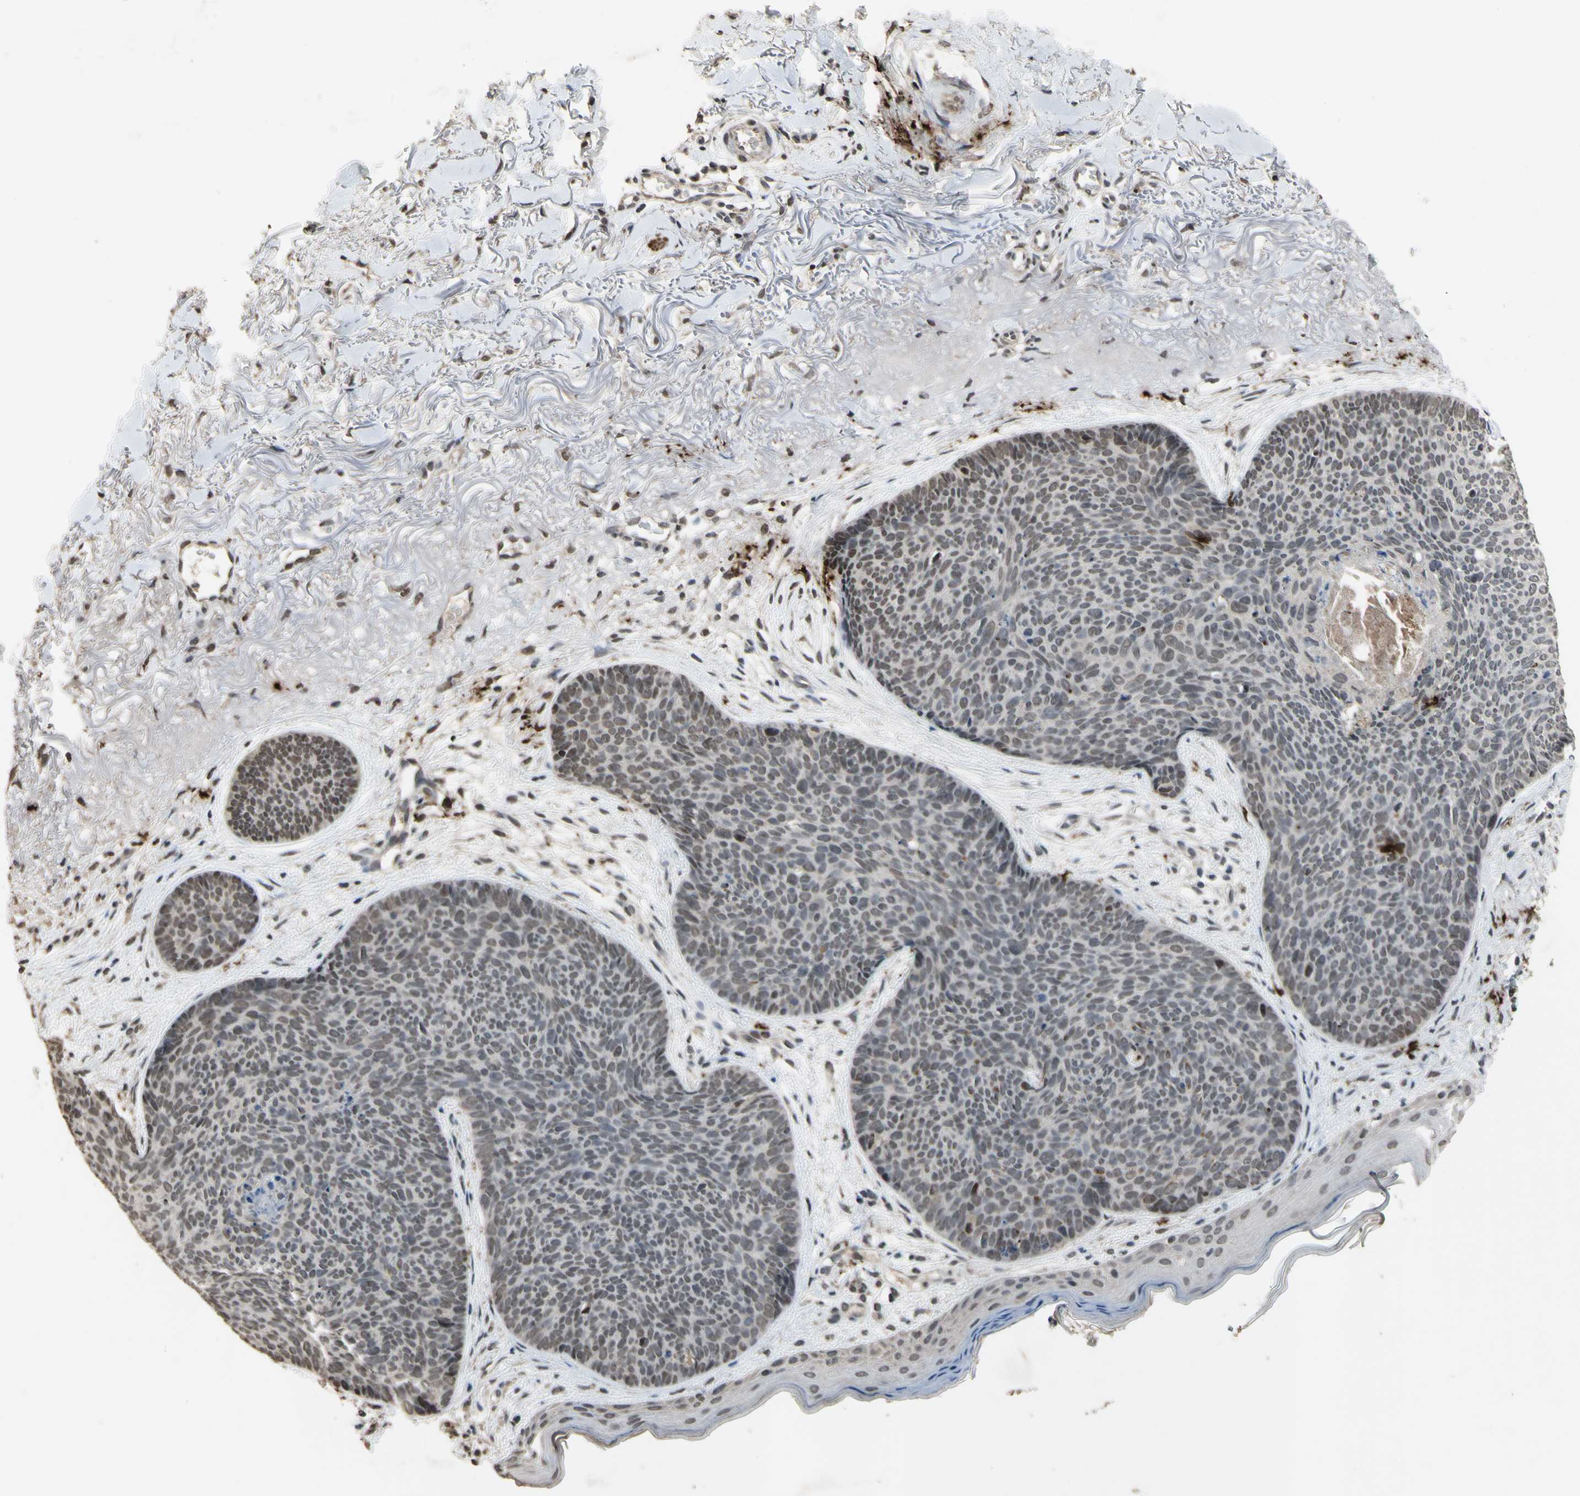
{"staining": {"intensity": "weak", "quantity": ">75%", "location": "nuclear"}, "tissue": "skin cancer", "cell_type": "Tumor cells", "image_type": "cancer", "snomed": [{"axis": "morphology", "description": "Normal tissue, NOS"}, {"axis": "morphology", "description": "Basal cell carcinoma"}, {"axis": "topography", "description": "Skin"}], "caption": "A brown stain highlights weak nuclear positivity of a protein in human skin cancer (basal cell carcinoma) tumor cells.", "gene": "ZNF174", "patient": {"sex": "female", "age": 70}}